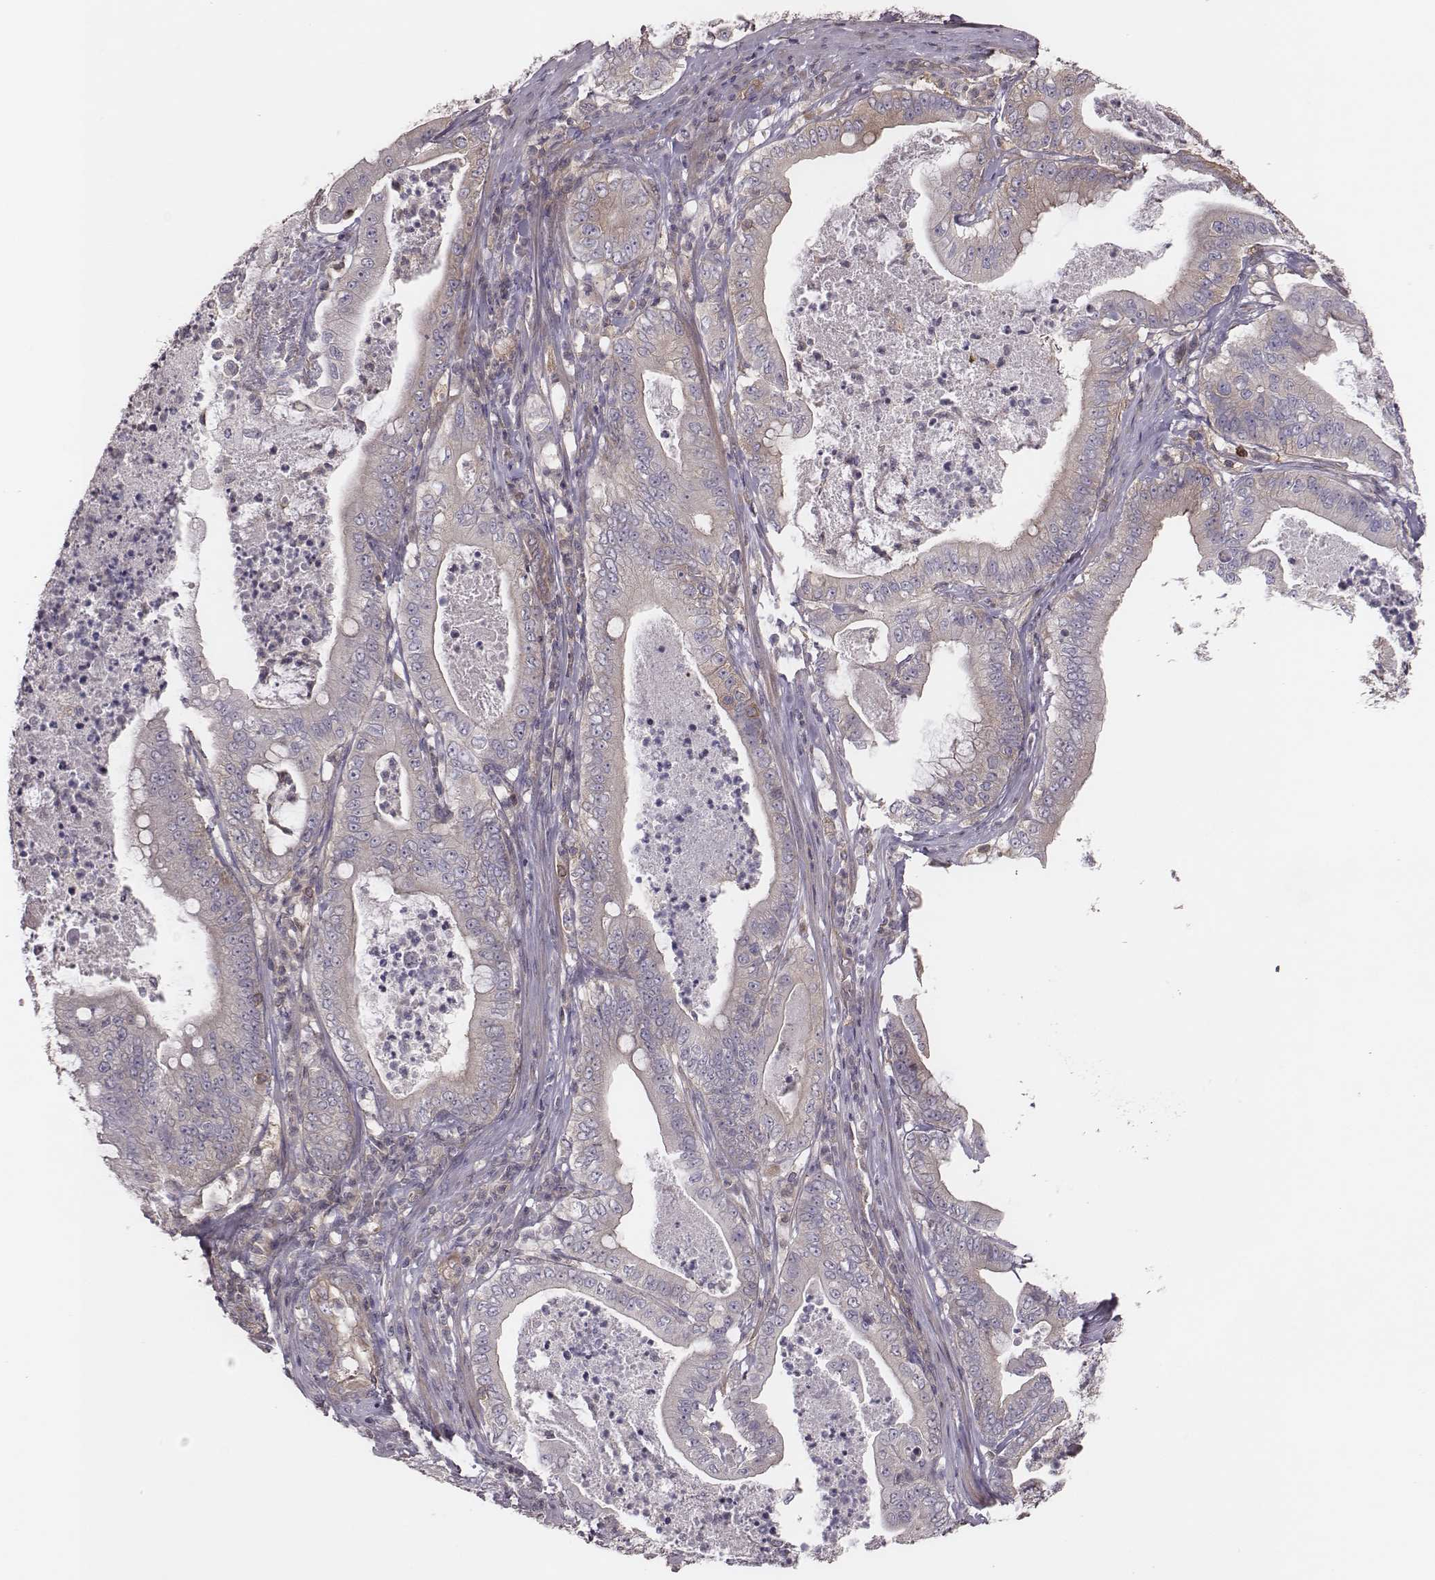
{"staining": {"intensity": "negative", "quantity": "none", "location": "none"}, "tissue": "pancreatic cancer", "cell_type": "Tumor cells", "image_type": "cancer", "snomed": [{"axis": "morphology", "description": "Adenocarcinoma, NOS"}, {"axis": "topography", "description": "Pancreas"}], "caption": "This histopathology image is of adenocarcinoma (pancreatic) stained with IHC to label a protein in brown with the nuclei are counter-stained blue. There is no positivity in tumor cells.", "gene": "CAD", "patient": {"sex": "male", "age": 71}}